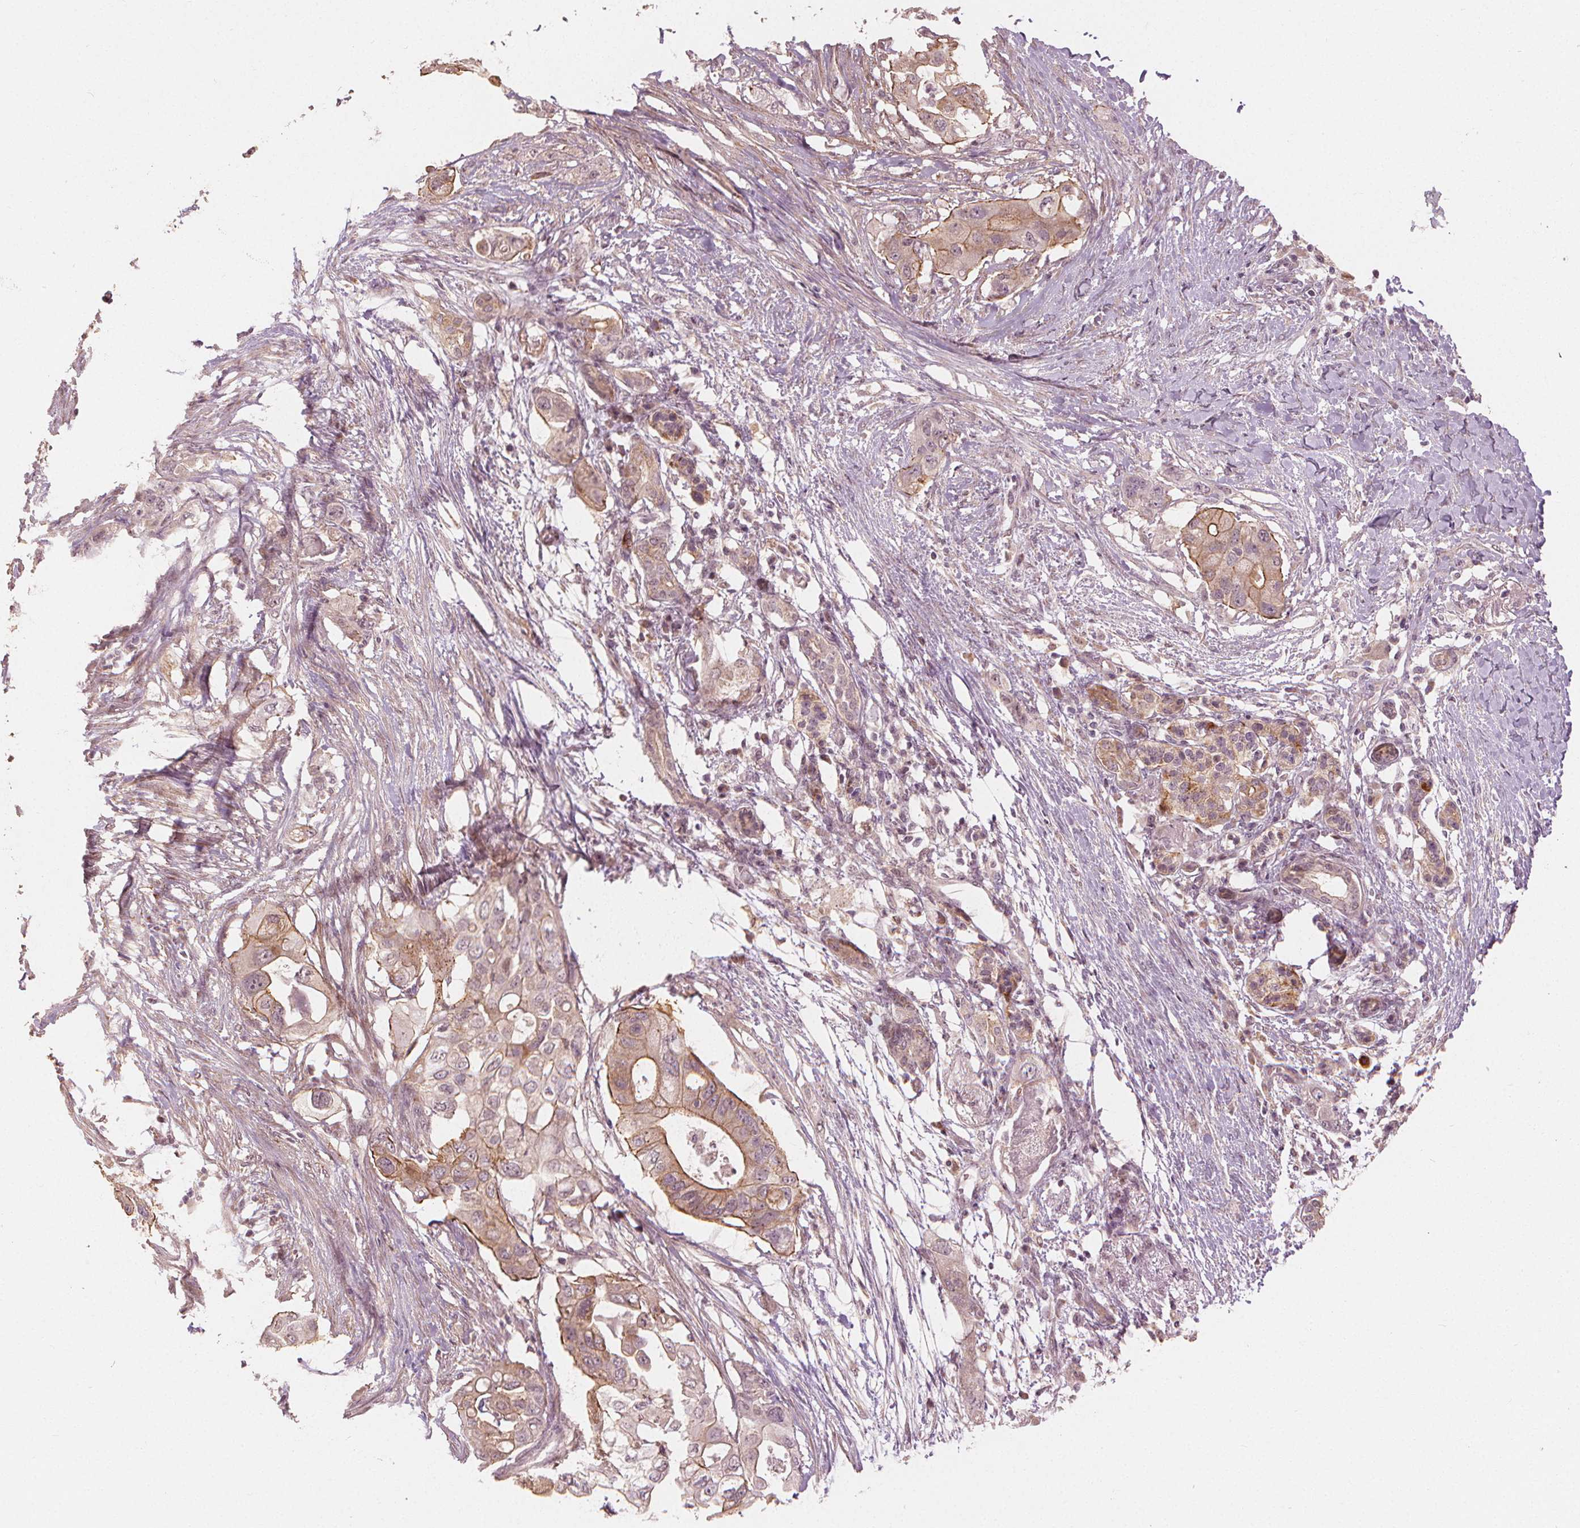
{"staining": {"intensity": "moderate", "quantity": "25%-75%", "location": "cytoplasmic/membranous"}, "tissue": "pancreatic cancer", "cell_type": "Tumor cells", "image_type": "cancer", "snomed": [{"axis": "morphology", "description": "Adenocarcinoma, NOS"}, {"axis": "topography", "description": "Pancreas"}], "caption": "Immunohistochemistry (IHC) staining of pancreatic cancer, which shows medium levels of moderate cytoplasmic/membranous expression in approximately 25%-75% of tumor cells indicating moderate cytoplasmic/membranous protein staining. The staining was performed using DAB (3,3'-diaminobenzidine) (brown) for protein detection and nuclei were counterstained in hematoxylin (blue).", "gene": "CLBA1", "patient": {"sex": "female", "age": 72}}